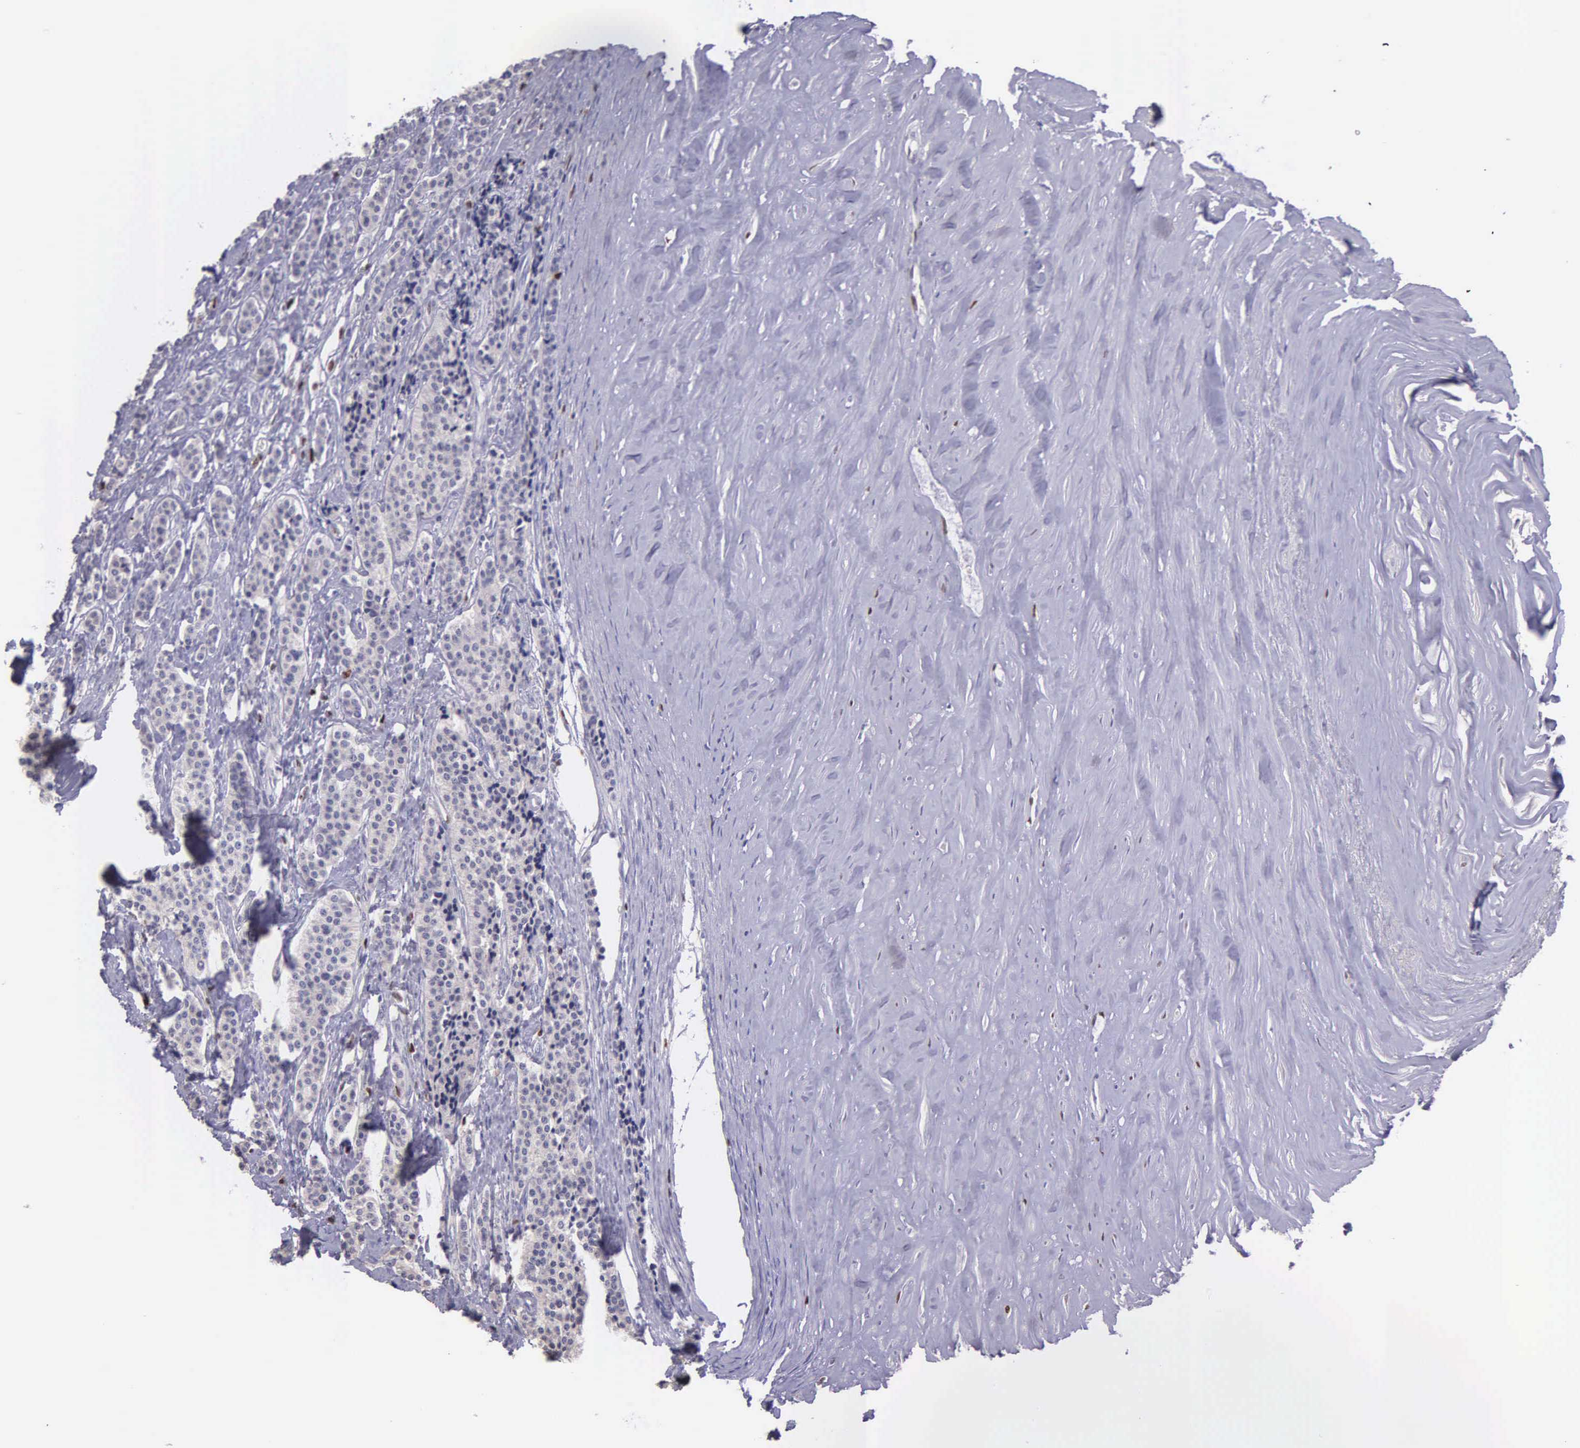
{"staining": {"intensity": "negative", "quantity": "none", "location": "none"}, "tissue": "carcinoid", "cell_type": "Tumor cells", "image_type": "cancer", "snomed": [{"axis": "morphology", "description": "Carcinoid, malignant, NOS"}, {"axis": "topography", "description": "Small intestine"}], "caption": "Histopathology image shows no significant protein positivity in tumor cells of malignant carcinoid.", "gene": "MCM5", "patient": {"sex": "male", "age": 63}}